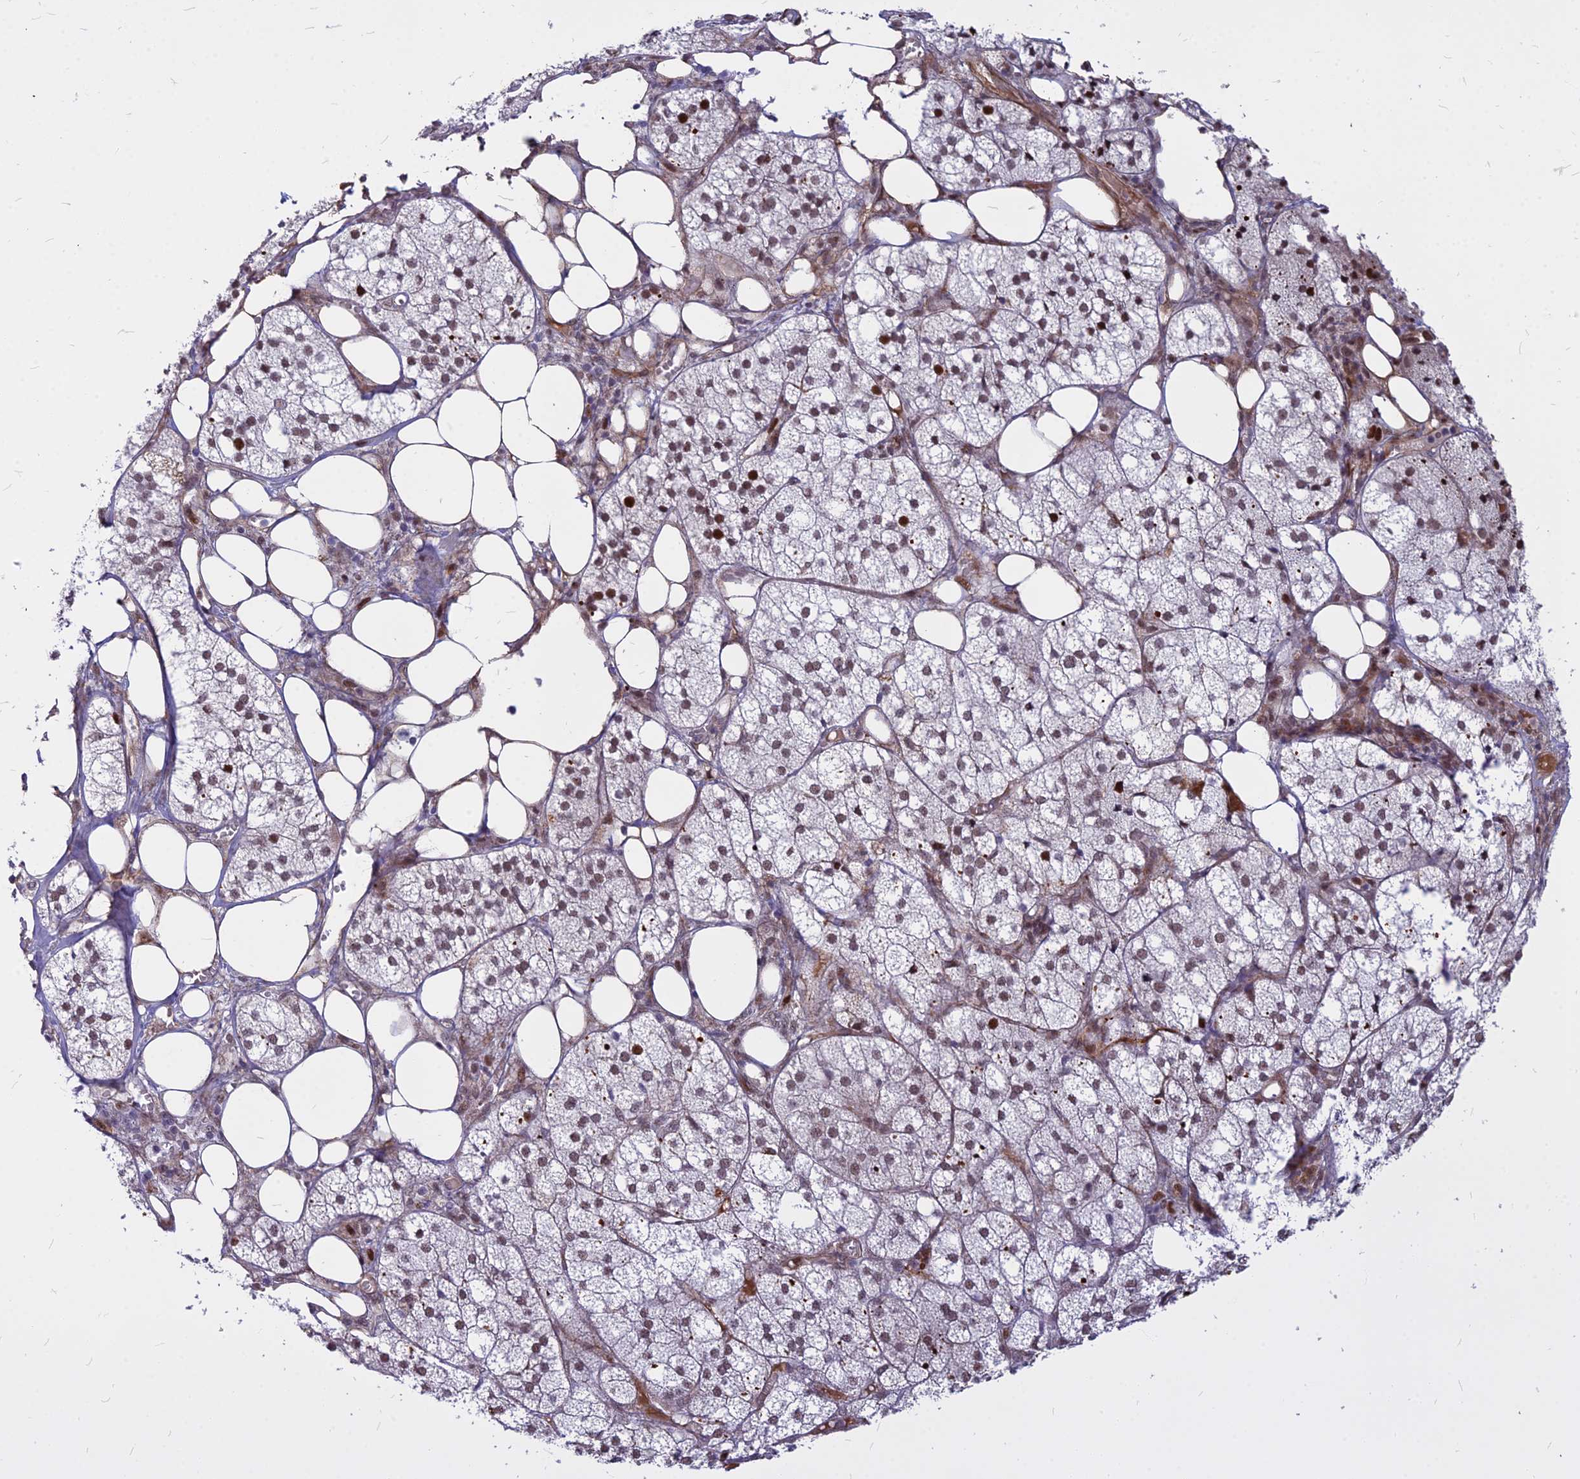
{"staining": {"intensity": "moderate", "quantity": ">75%", "location": "cytoplasmic/membranous,nuclear"}, "tissue": "adrenal gland", "cell_type": "Glandular cells", "image_type": "normal", "snomed": [{"axis": "morphology", "description": "Normal tissue, NOS"}, {"axis": "topography", "description": "Adrenal gland"}], "caption": "Adrenal gland stained with DAB (3,3'-diaminobenzidine) immunohistochemistry (IHC) displays medium levels of moderate cytoplasmic/membranous,nuclear positivity in approximately >75% of glandular cells. The staining was performed using DAB (3,3'-diaminobenzidine), with brown indicating positive protein expression. Nuclei are stained blue with hematoxylin.", "gene": "ALG10B", "patient": {"sex": "female", "age": 61}}